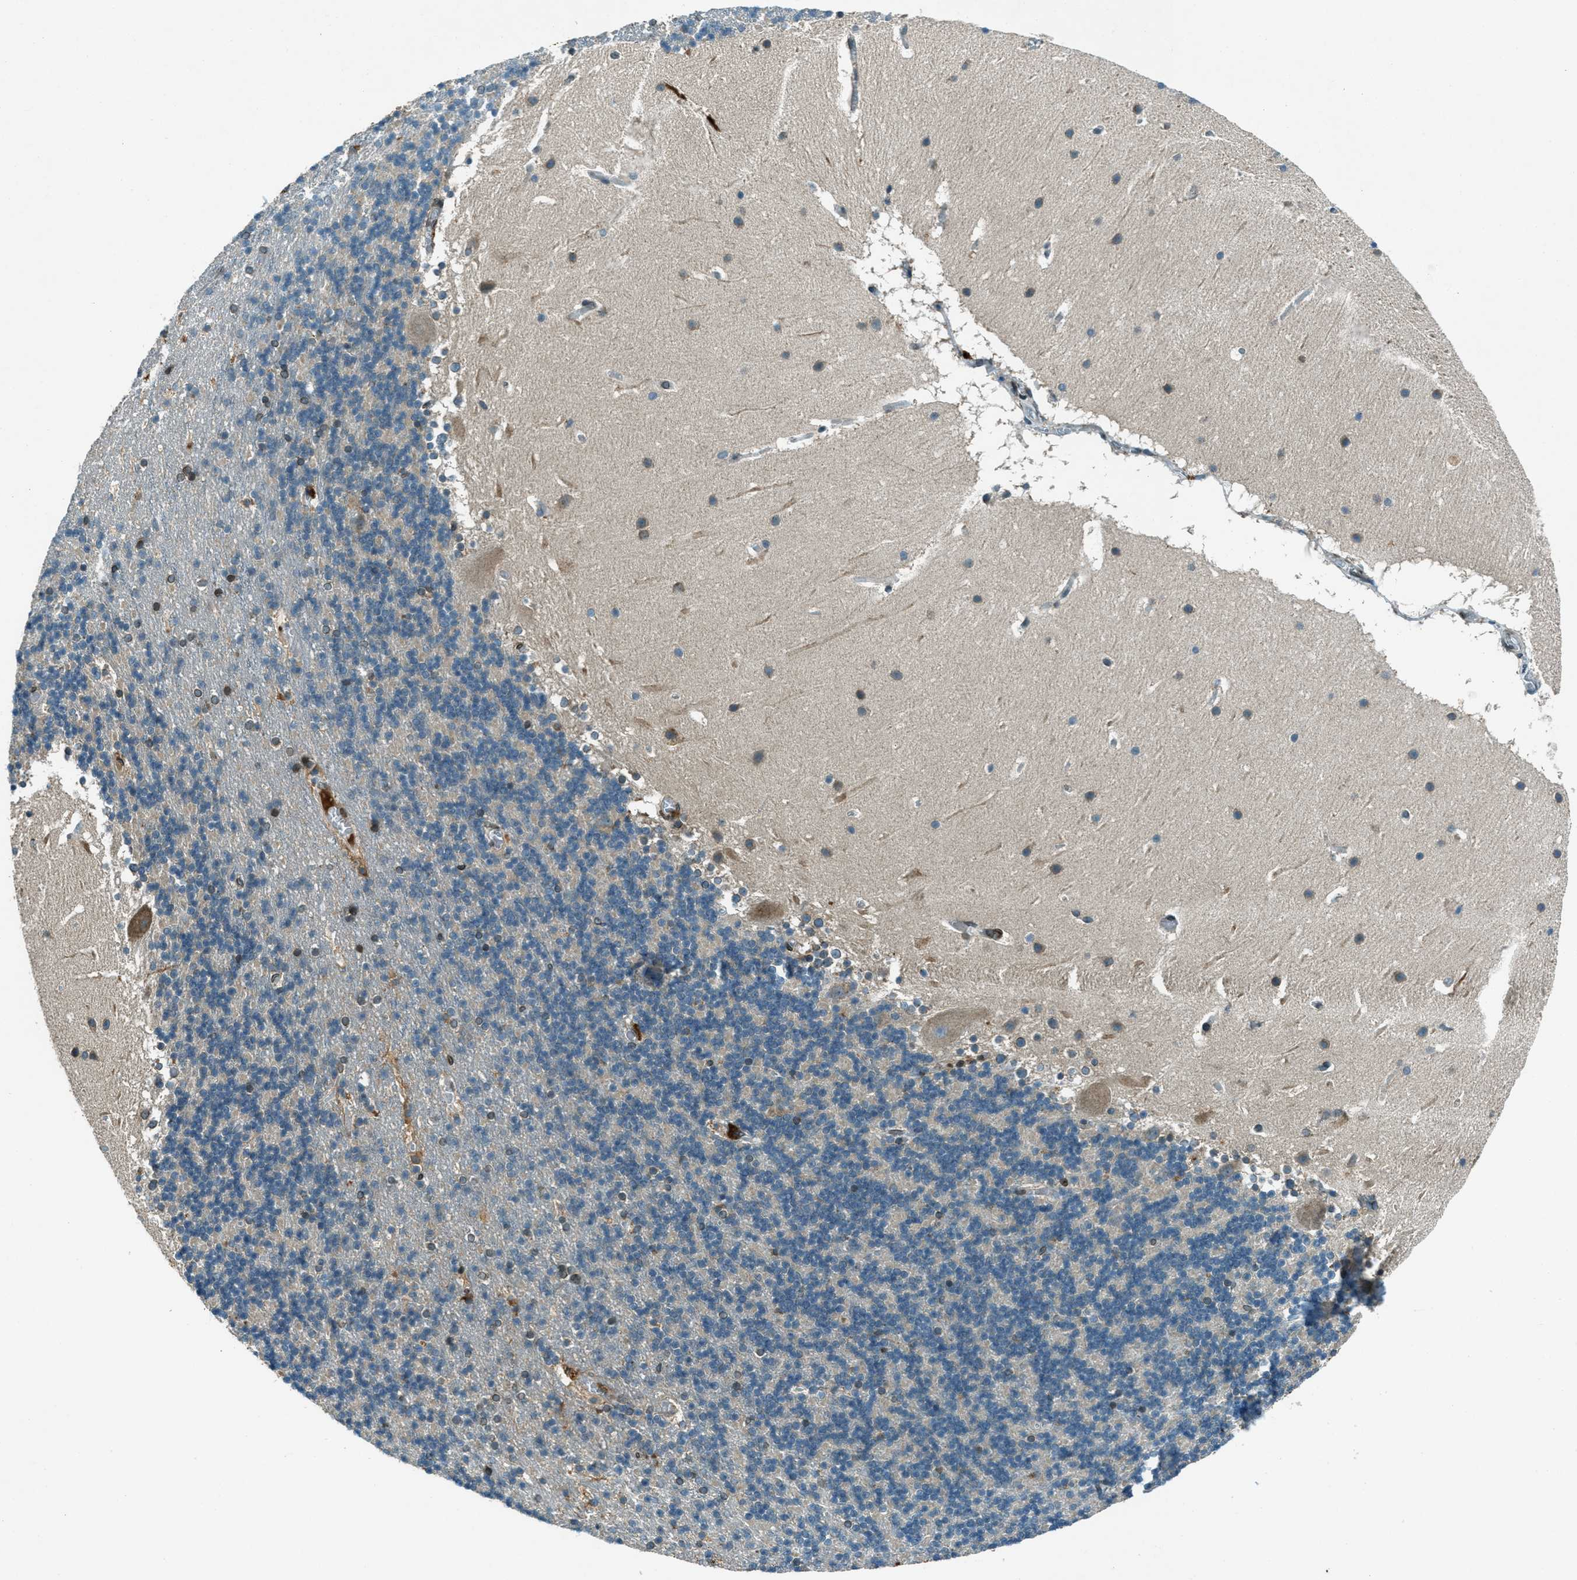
{"staining": {"intensity": "weak", "quantity": "<25%", "location": "cytoplasmic/membranous,nuclear"}, "tissue": "cerebellum", "cell_type": "Cells in granular layer", "image_type": "normal", "snomed": [{"axis": "morphology", "description": "Normal tissue, NOS"}, {"axis": "topography", "description": "Cerebellum"}], "caption": "The micrograph exhibits no significant staining in cells in granular layer of cerebellum. The staining is performed using DAB brown chromogen with nuclei counter-stained in using hematoxylin.", "gene": "LEMD2", "patient": {"sex": "male", "age": 45}}